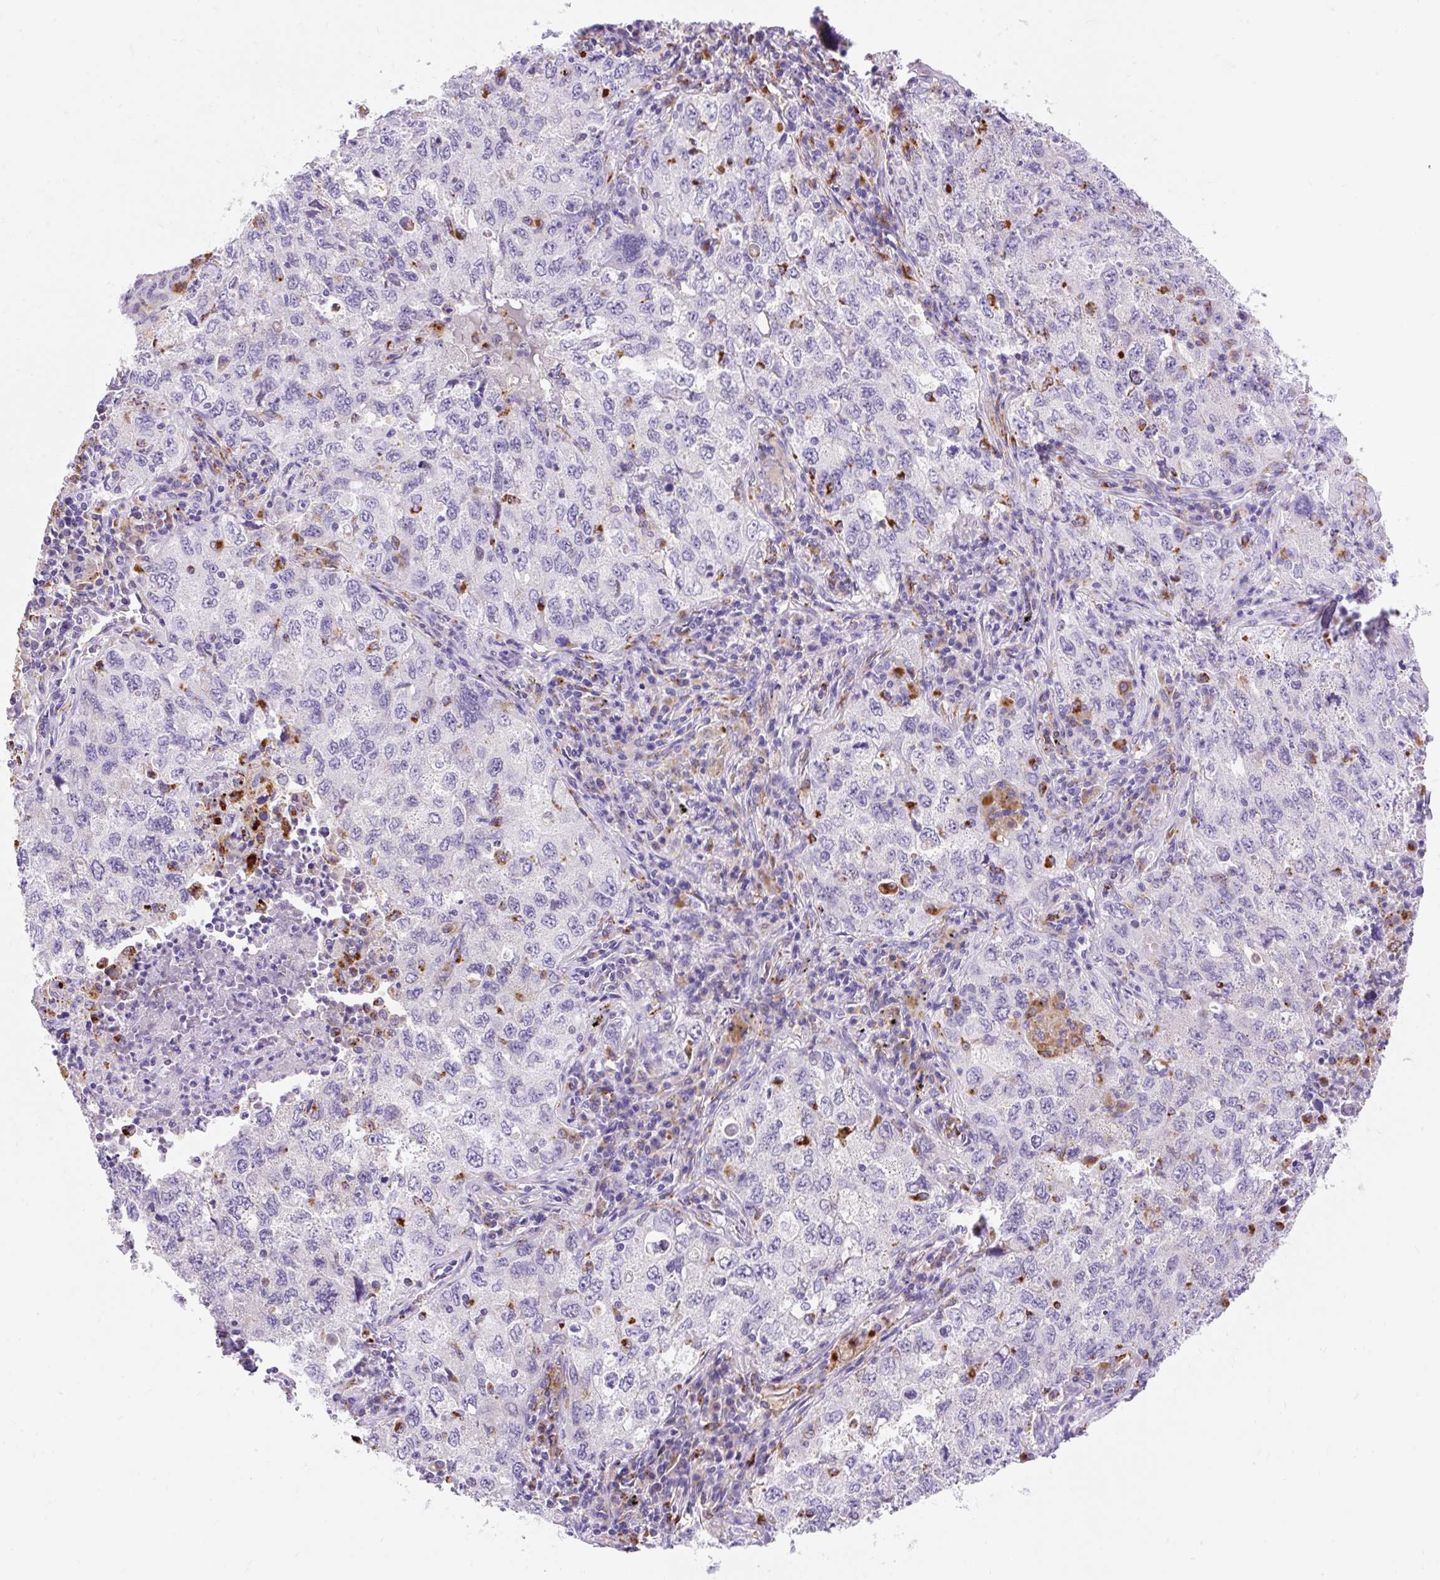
{"staining": {"intensity": "negative", "quantity": "none", "location": "none"}, "tissue": "lung cancer", "cell_type": "Tumor cells", "image_type": "cancer", "snomed": [{"axis": "morphology", "description": "Adenocarcinoma, NOS"}, {"axis": "topography", "description": "Lung"}], "caption": "Human lung cancer stained for a protein using immunohistochemistry demonstrates no positivity in tumor cells.", "gene": "TMEM150C", "patient": {"sex": "female", "age": 57}}